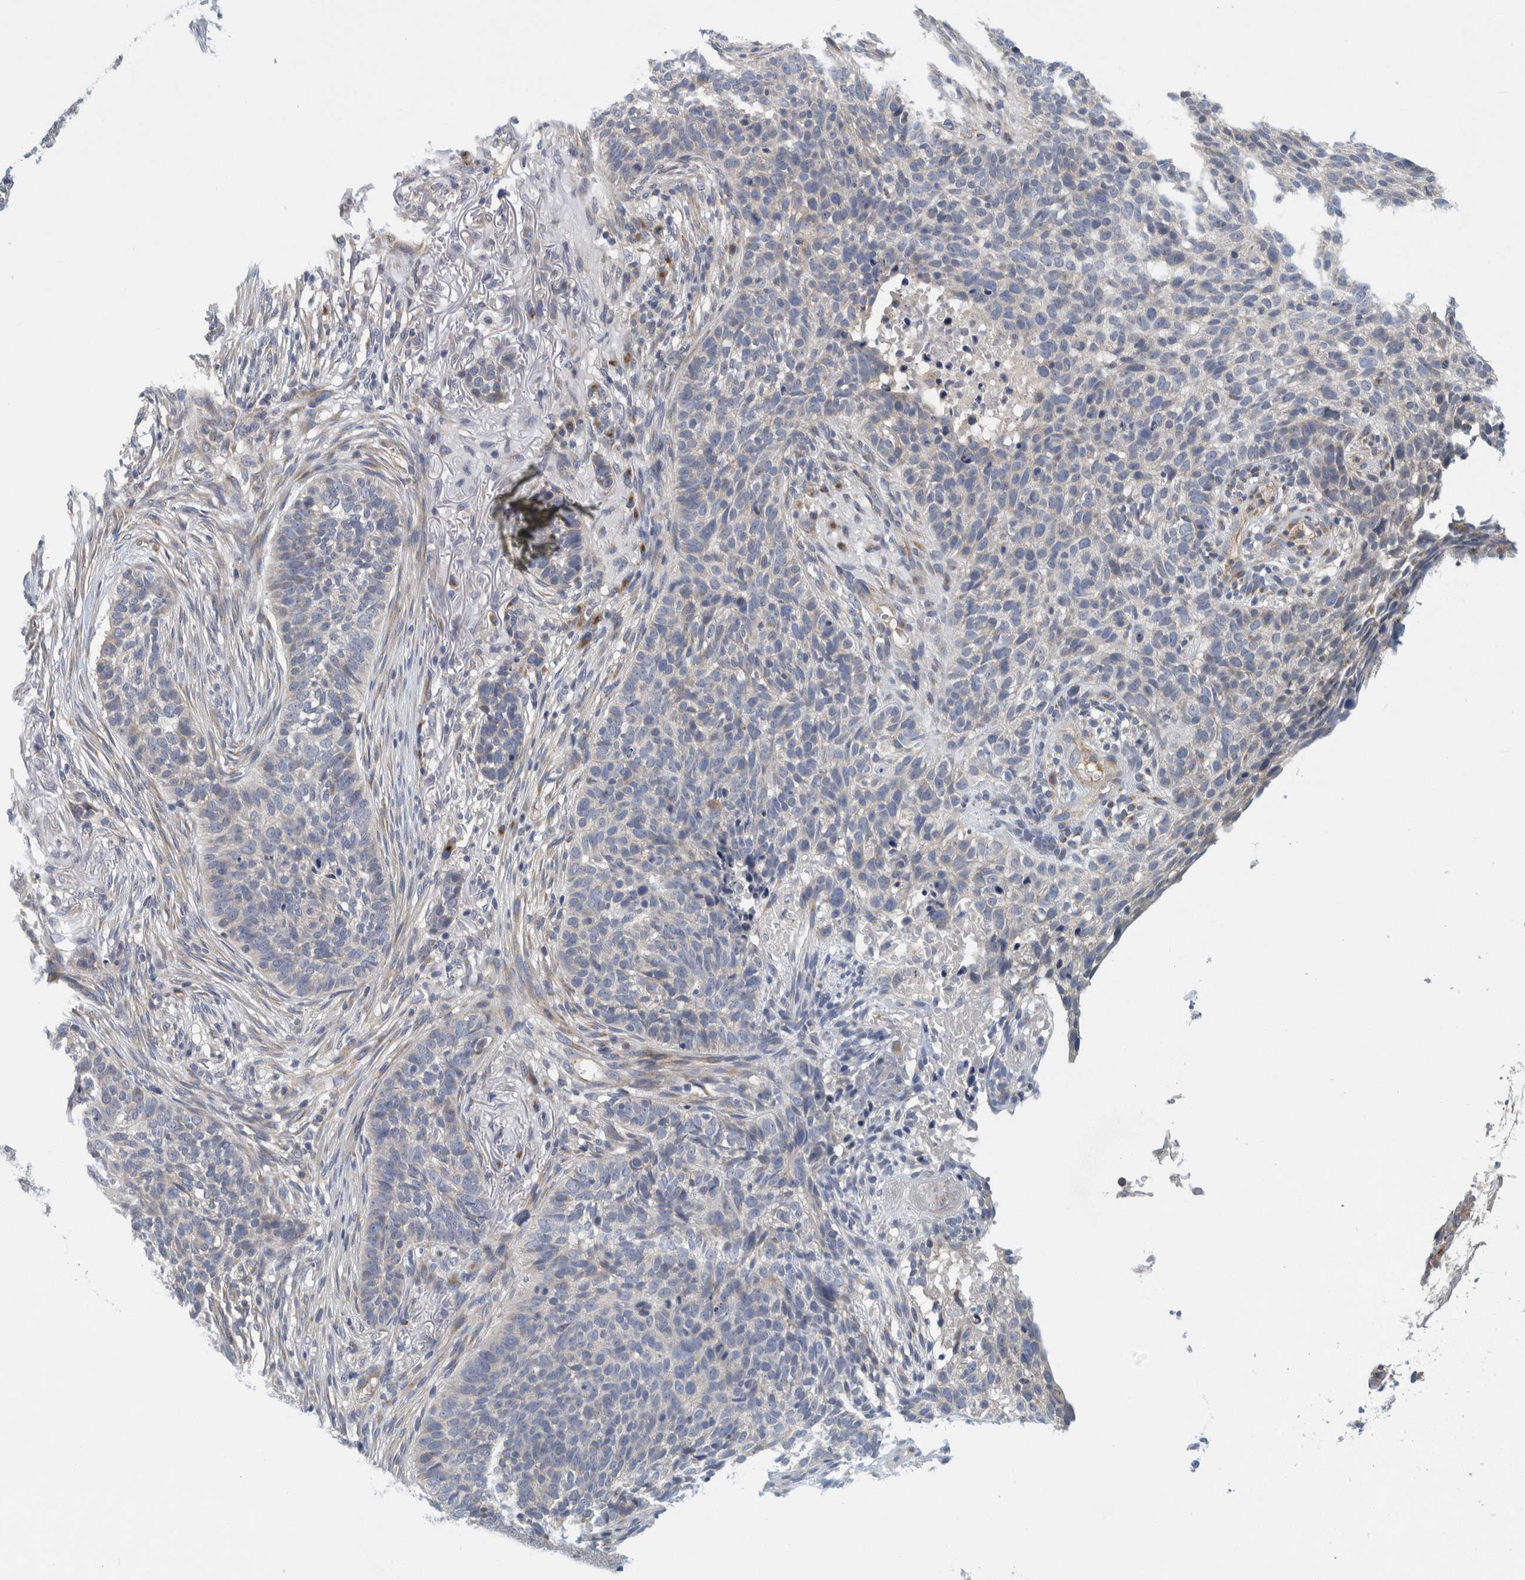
{"staining": {"intensity": "negative", "quantity": "none", "location": "none"}, "tissue": "skin cancer", "cell_type": "Tumor cells", "image_type": "cancer", "snomed": [{"axis": "morphology", "description": "Basal cell carcinoma"}, {"axis": "topography", "description": "Skin"}], "caption": "DAB immunohistochemical staining of basal cell carcinoma (skin) demonstrates no significant expression in tumor cells.", "gene": "ZNF324B", "patient": {"sex": "male", "age": 85}}